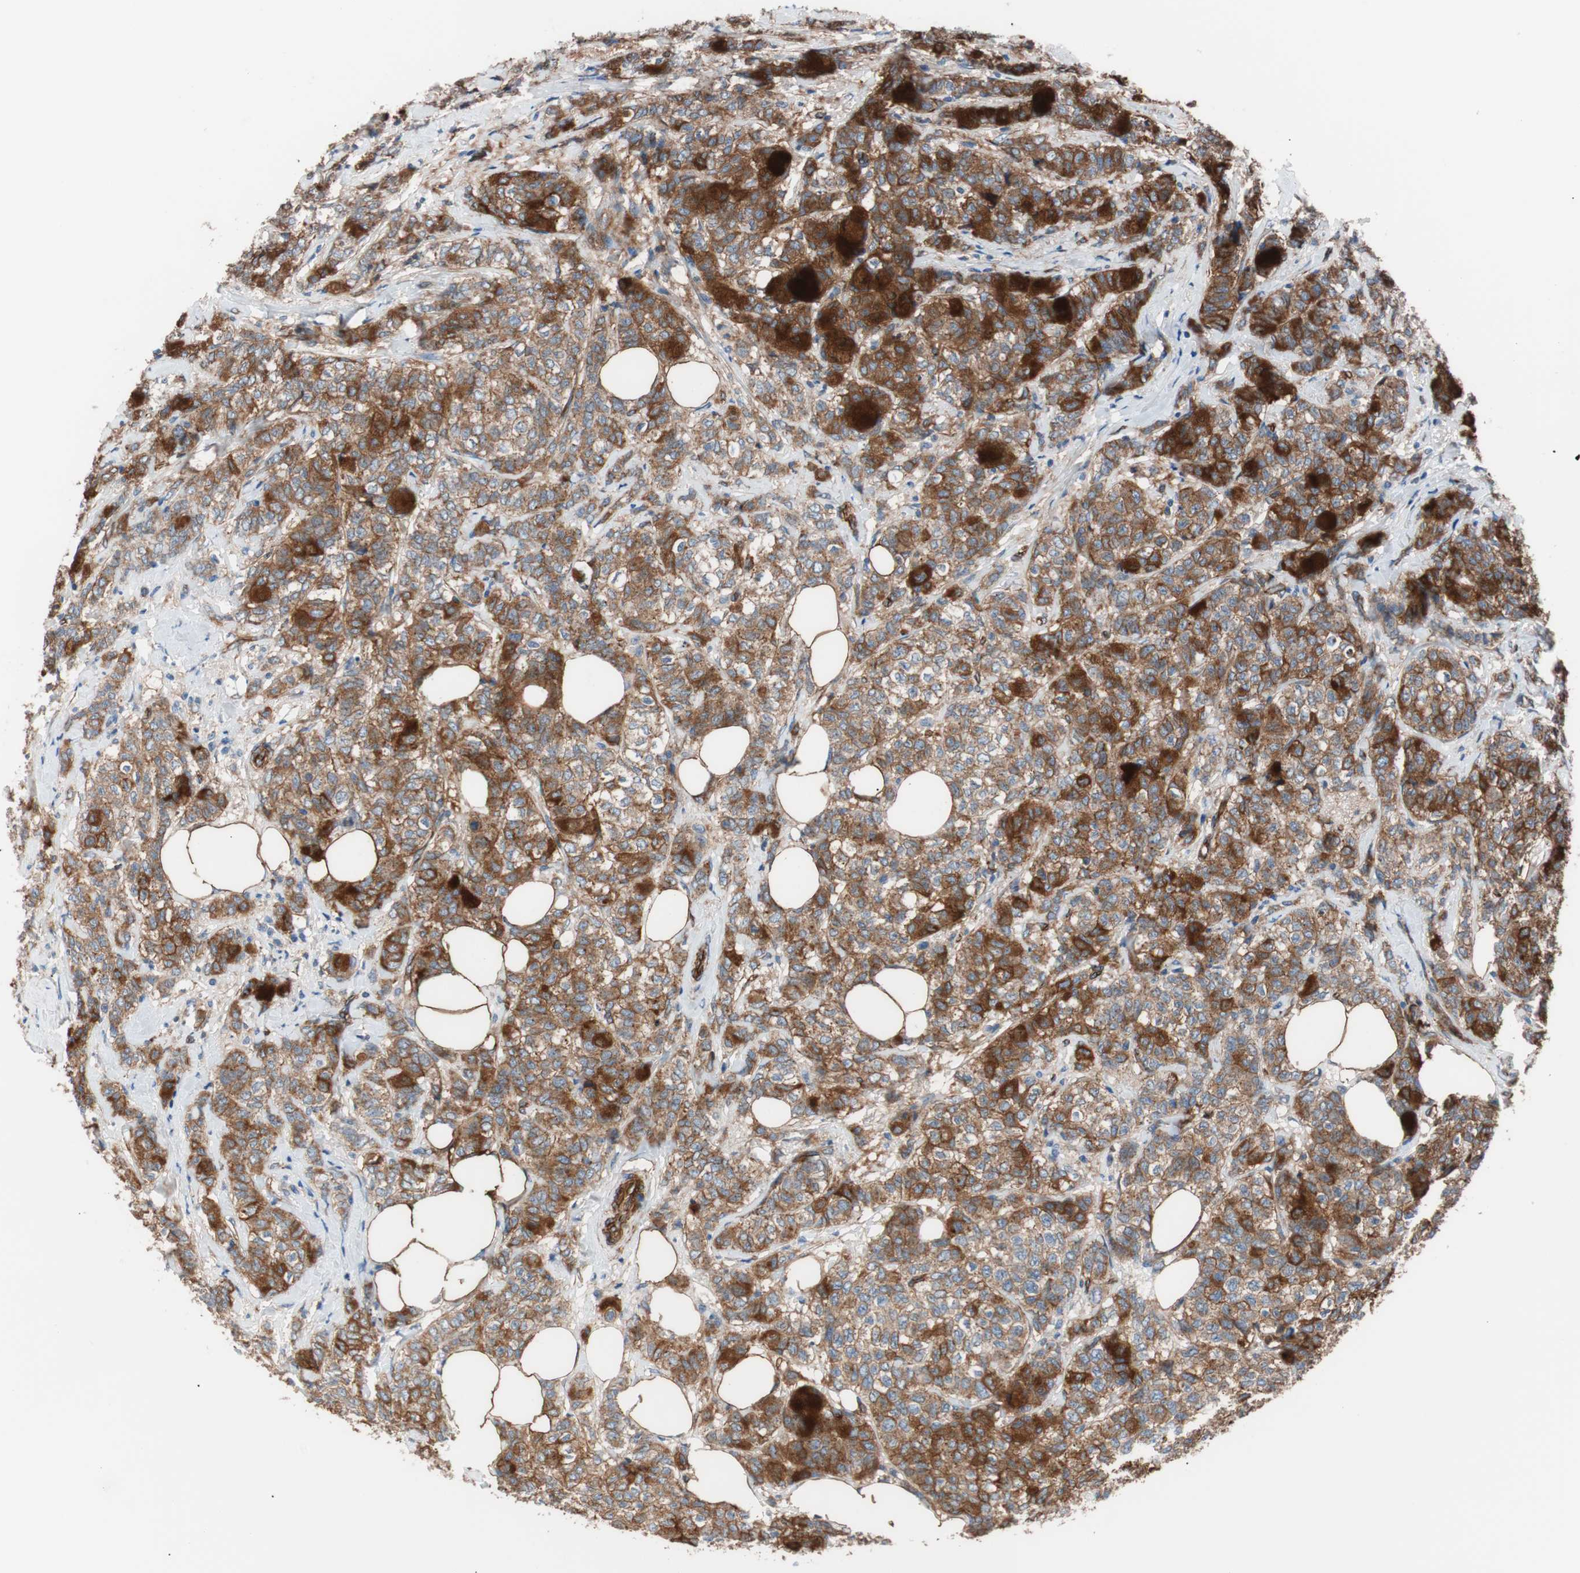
{"staining": {"intensity": "strong", "quantity": ">75%", "location": "cytoplasmic/membranous"}, "tissue": "breast cancer", "cell_type": "Tumor cells", "image_type": "cancer", "snomed": [{"axis": "morphology", "description": "Lobular carcinoma"}, {"axis": "topography", "description": "Breast"}], "caption": "This is a photomicrograph of immunohistochemistry staining of breast cancer, which shows strong expression in the cytoplasmic/membranous of tumor cells.", "gene": "SPINT1", "patient": {"sex": "female", "age": 60}}